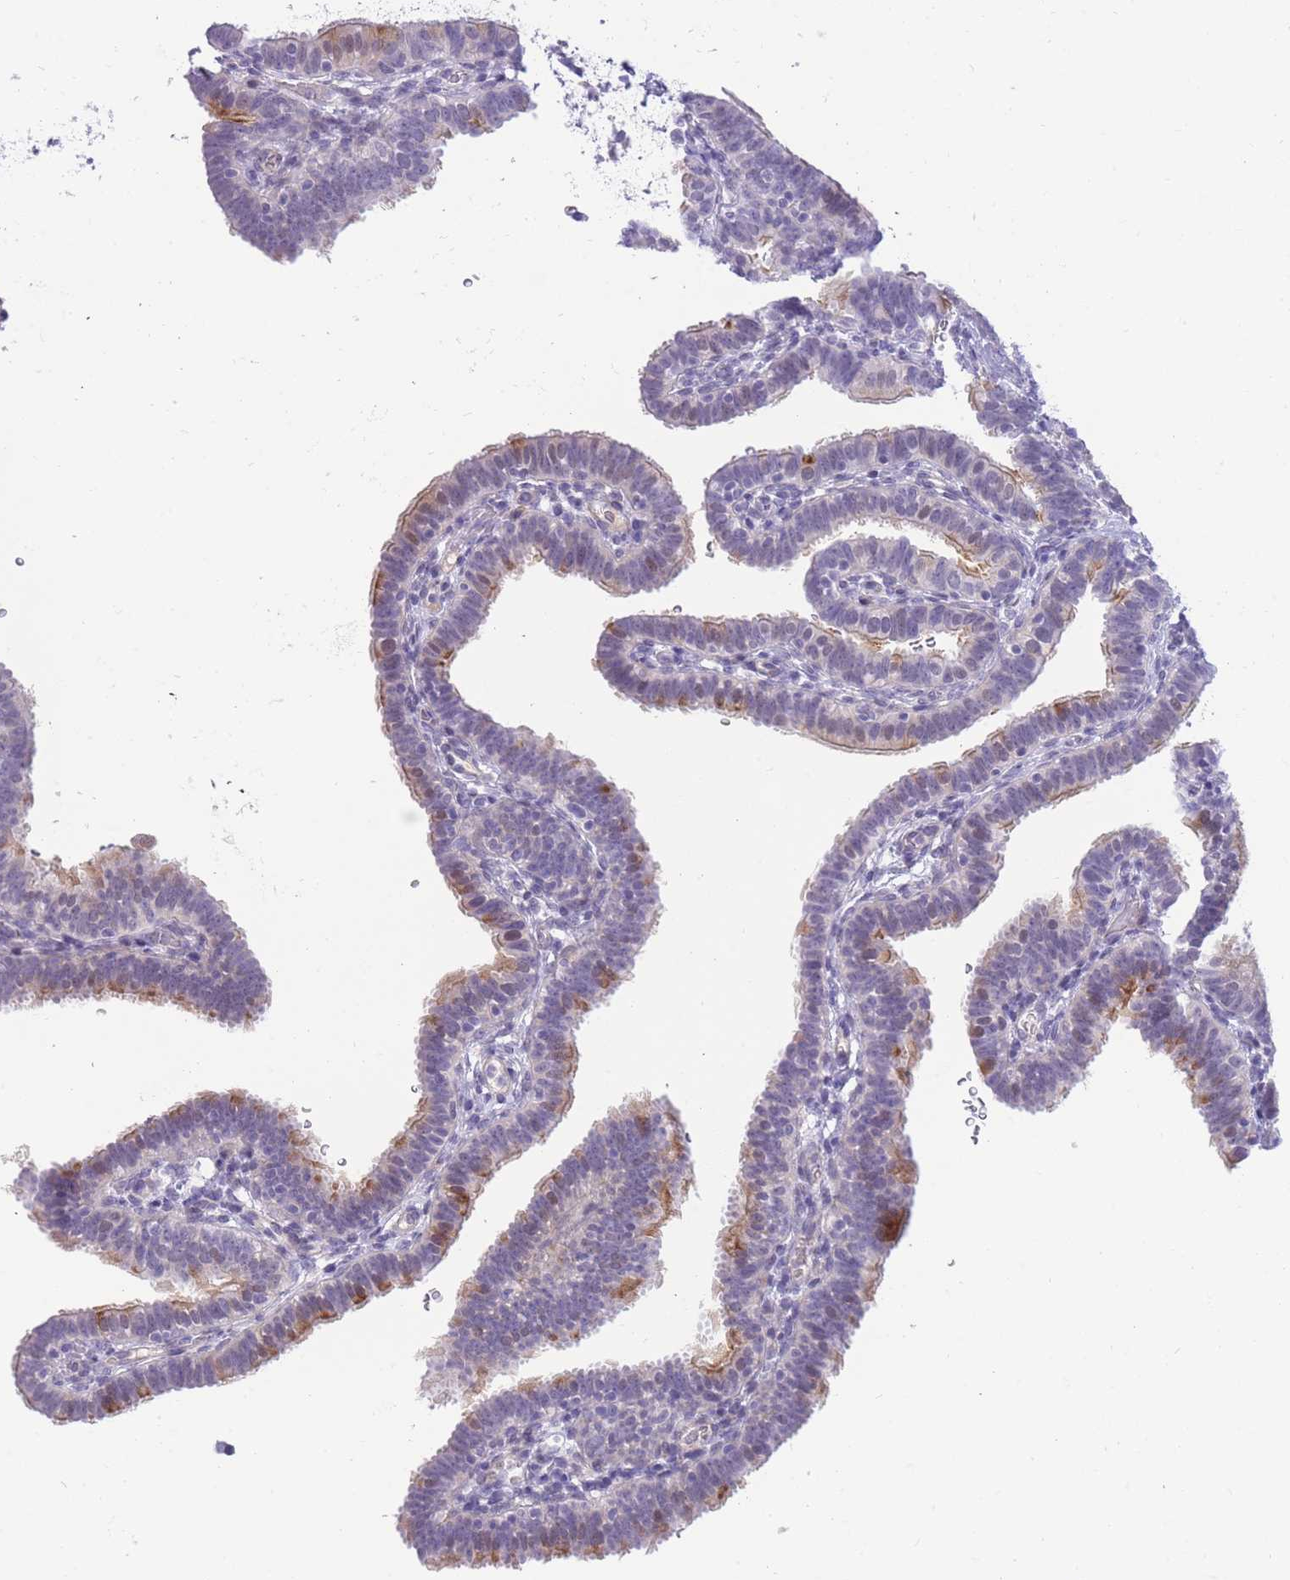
{"staining": {"intensity": "moderate", "quantity": "<25%", "location": "cytoplasmic/membranous"}, "tissue": "fallopian tube", "cell_type": "Glandular cells", "image_type": "normal", "snomed": [{"axis": "morphology", "description": "Normal tissue, NOS"}, {"axis": "topography", "description": "Fallopian tube"}], "caption": "Protein expression analysis of normal human fallopian tube reveals moderate cytoplasmic/membranous expression in approximately <25% of glandular cells.", "gene": "PRR23A", "patient": {"sex": "female", "age": 41}}